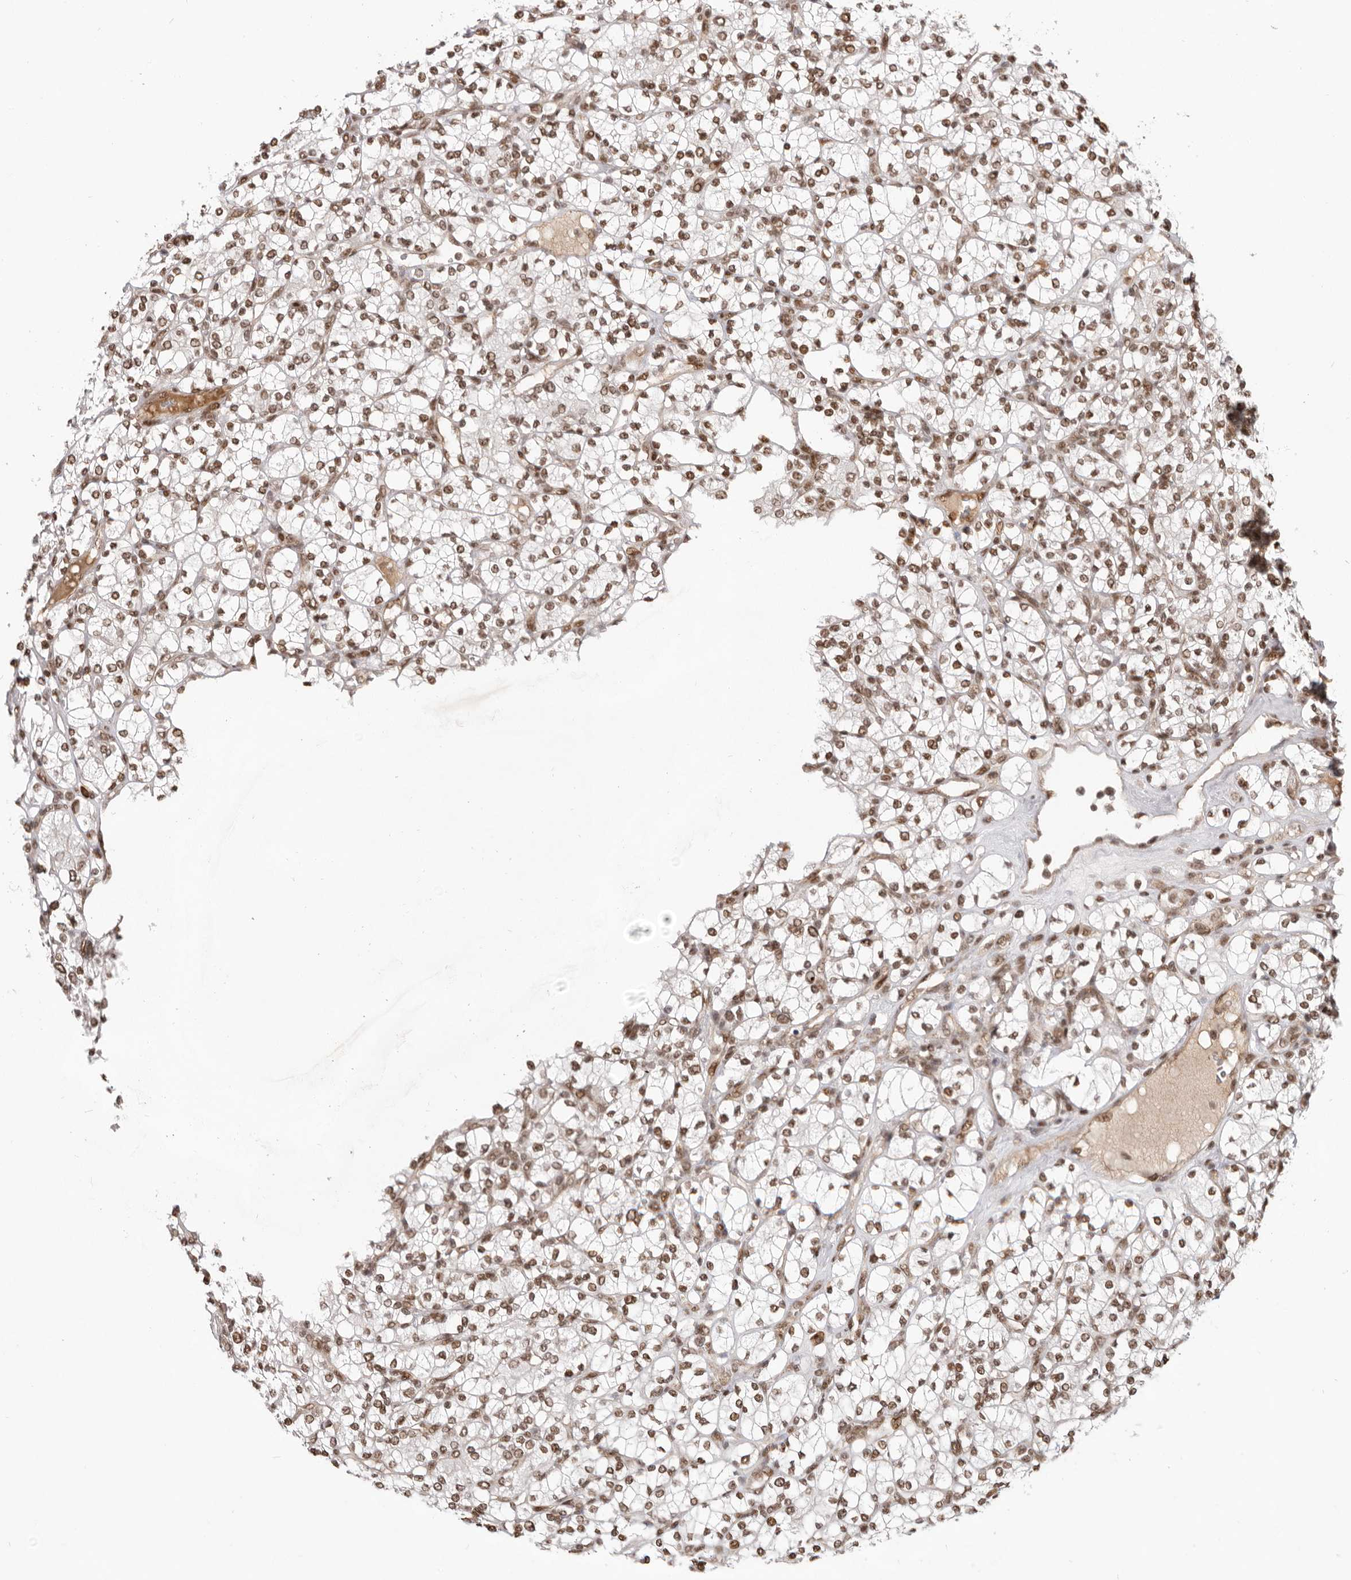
{"staining": {"intensity": "strong", "quantity": ">75%", "location": "nuclear"}, "tissue": "renal cancer", "cell_type": "Tumor cells", "image_type": "cancer", "snomed": [{"axis": "morphology", "description": "Adenocarcinoma, NOS"}, {"axis": "topography", "description": "Kidney"}], "caption": "Tumor cells exhibit strong nuclear positivity in about >75% of cells in renal cancer (adenocarcinoma). The staining was performed using DAB, with brown indicating positive protein expression. Nuclei are stained blue with hematoxylin.", "gene": "CHTOP", "patient": {"sex": "male", "age": 77}}